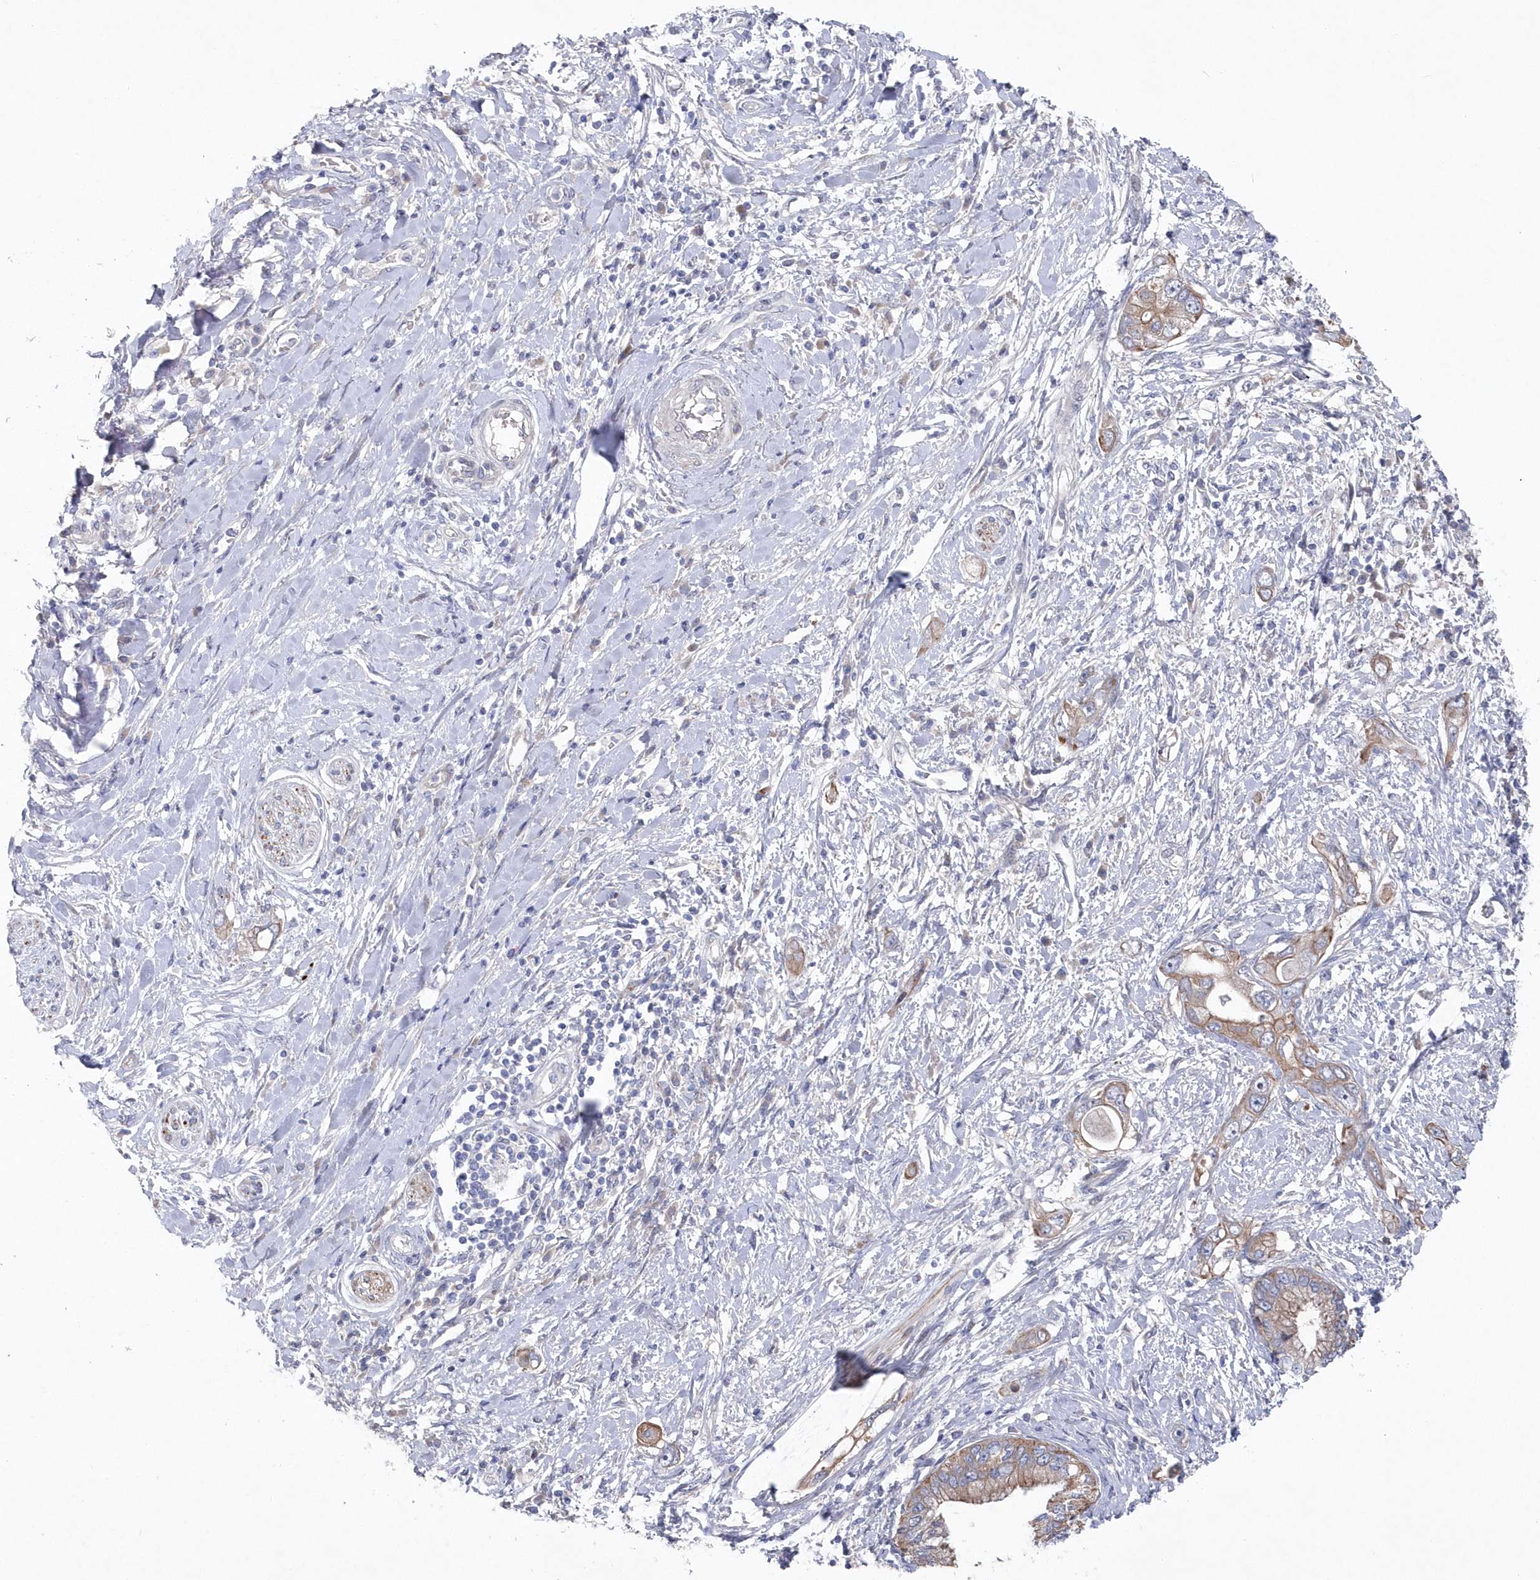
{"staining": {"intensity": "moderate", "quantity": ">75%", "location": "cytoplasmic/membranous"}, "tissue": "pancreatic cancer", "cell_type": "Tumor cells", "image_type": "cancer", "snomed": [{"axis": "morphology", "description": "Inflammation, NOS"}, {"axis": "morphology", "description": "Adenocarcinoma, NOS"}, {"axis": "topography", "description": "Pancreas"}], "caption": "Protein expression by IHC shows moderate cytoplasmic/membranous positivity in about >75% of tumor cells in pancreatic cancer (adenocarcinoma). (DAB = brown stain, brightfield microscopy at high magnification).", "gene": "KIAA1586", "patient": {"sex": "female", "age": 56}}